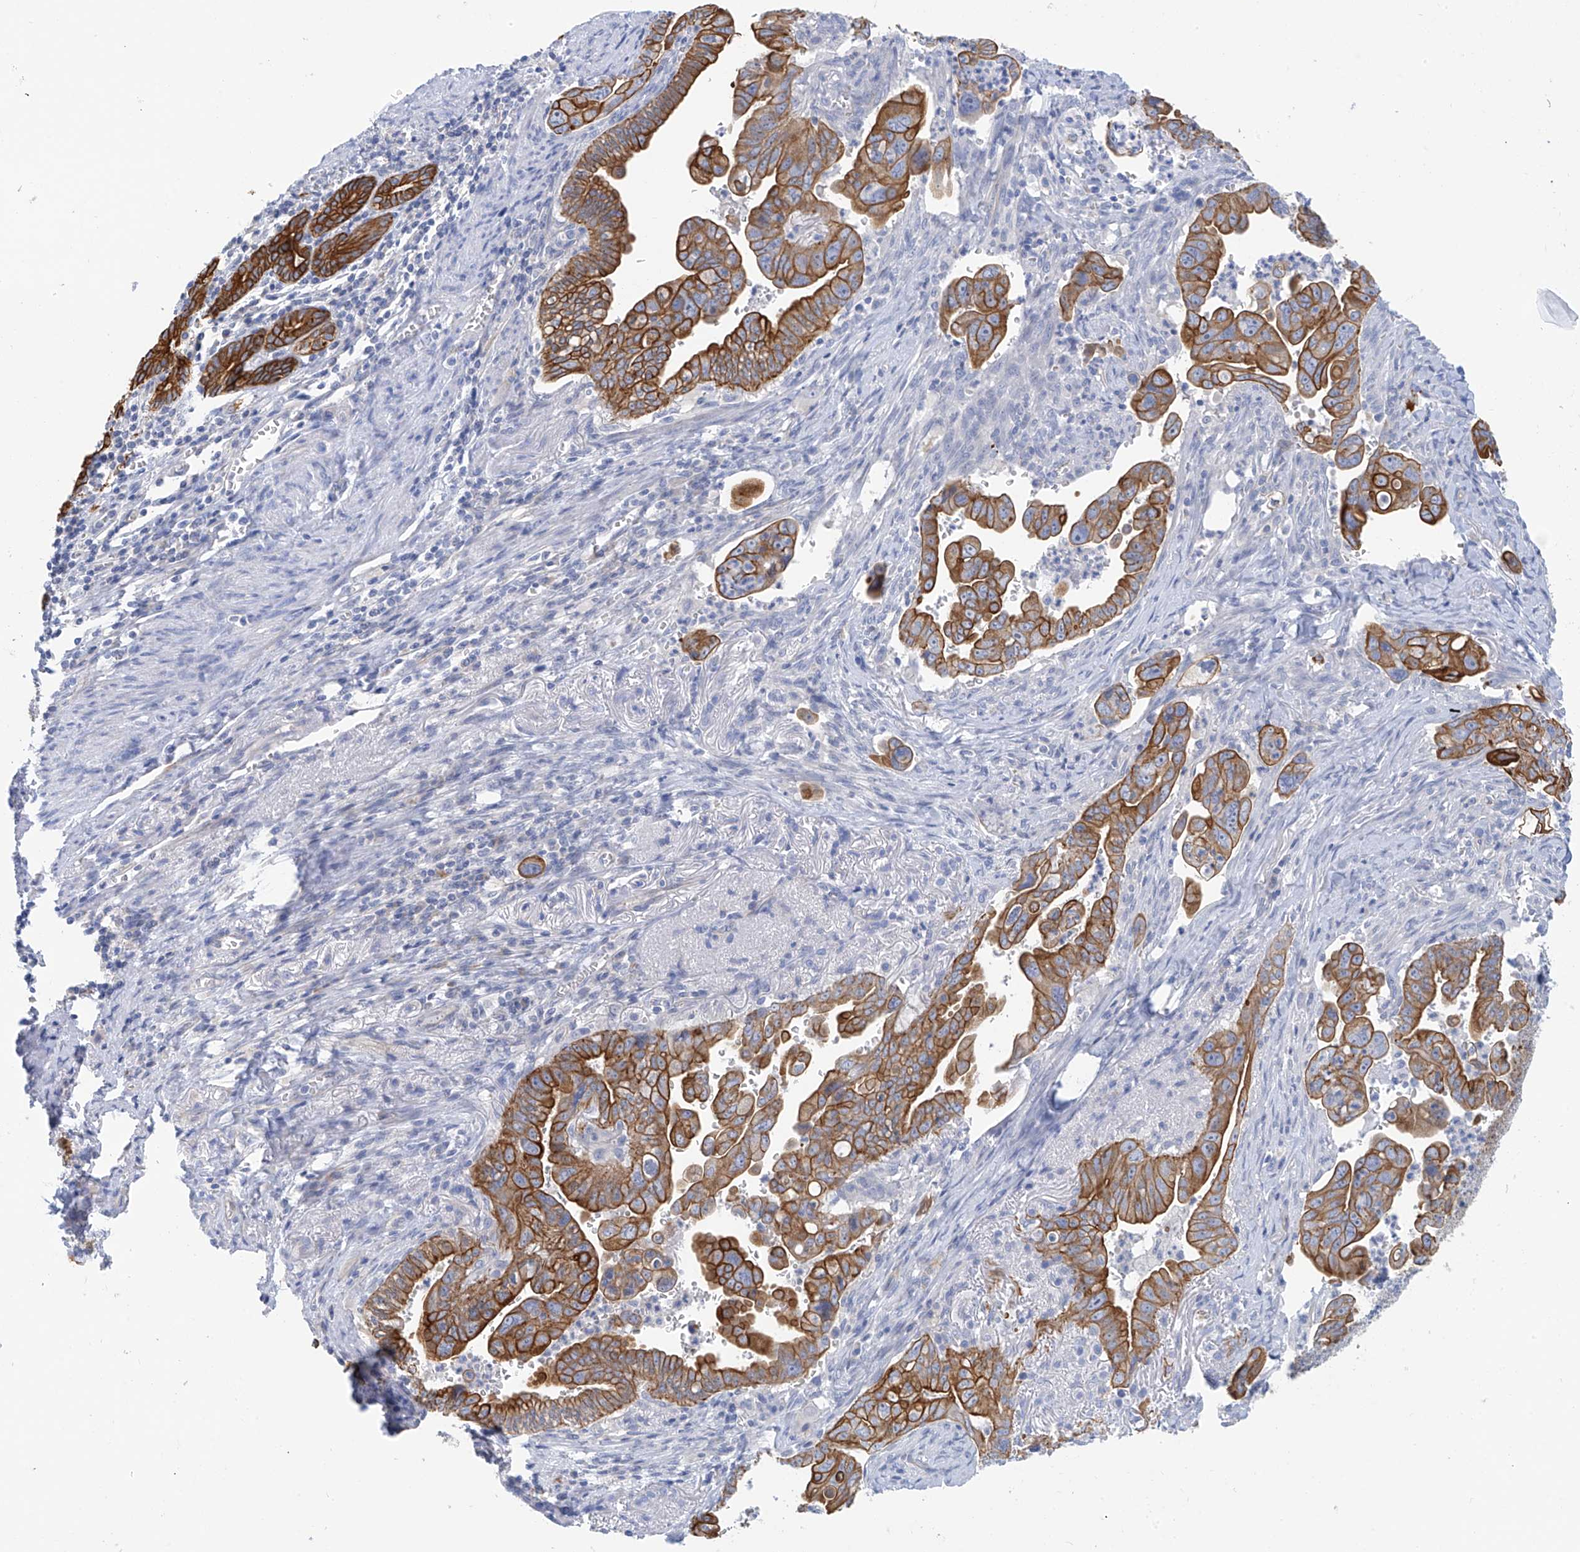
{"staining": {"intensity": "strong", "quantity": ">75%", "location": "cytoplasmic/membranous"}, "tissue": "pancreatic cancer", "cell_type": "Tumor cells", "image_type": "cancer", "snomed": [{"axis": "morphology", "description": "Adenocarcinoma, NOS"}, {"axis": "topography", "description": "Pancreas"}], "caption": "Immunohistochemical staining of human pancreatic cancer displays high levels of strong cytoplasmic/membranous protein expression in about >75% of tumor cells.", "gene": "PIK3C2B", "patient": {"sex": "male", "age": 70}}